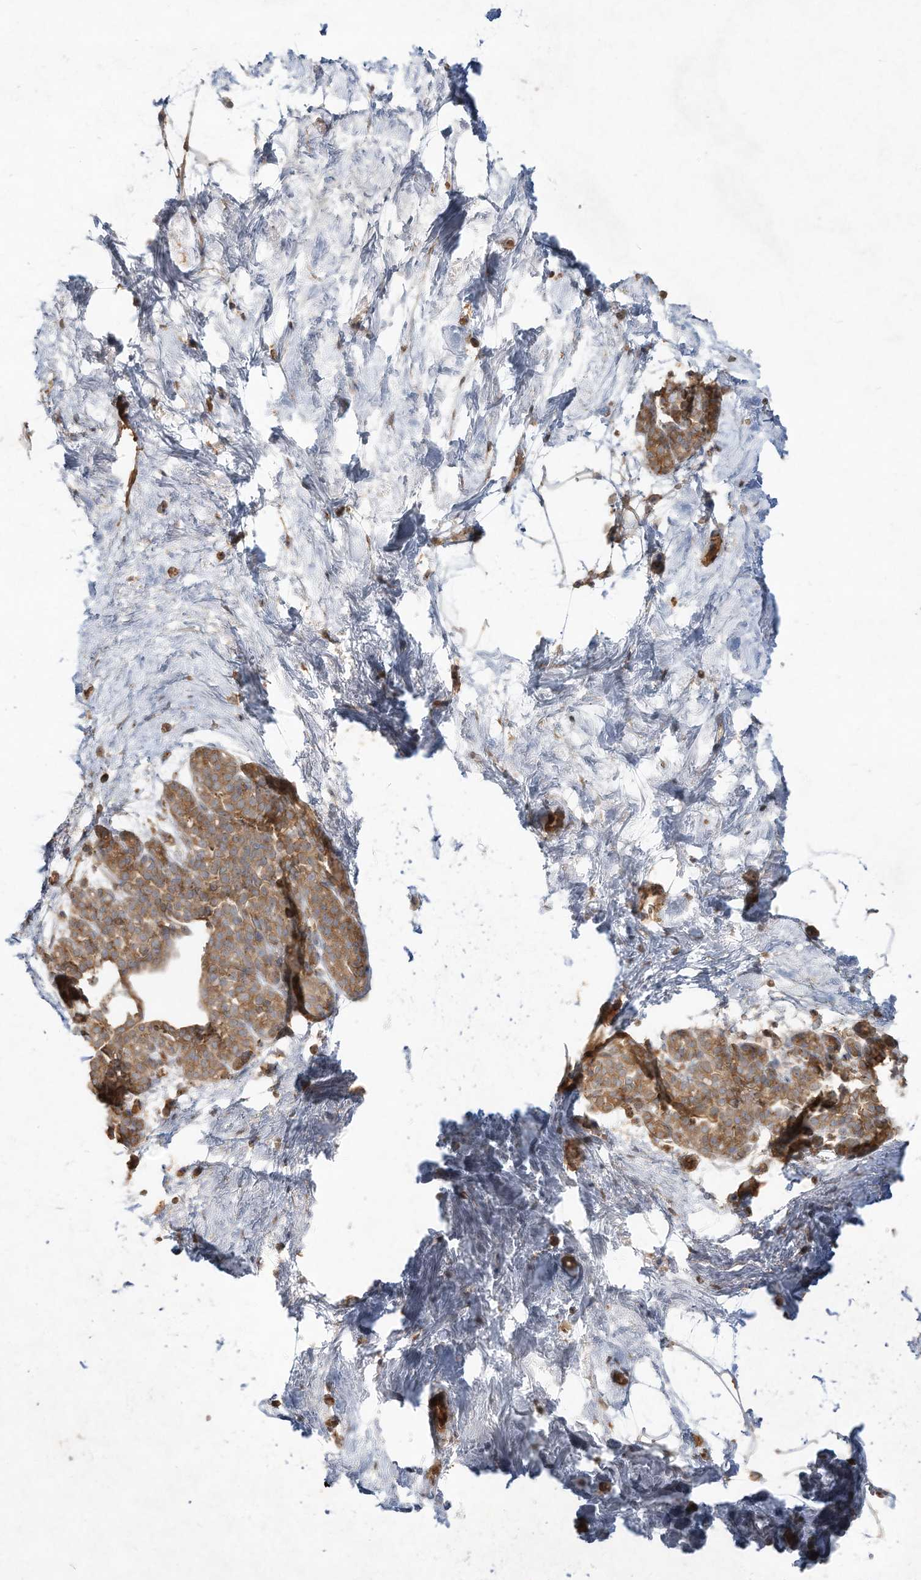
{"staining": {"intensity": "negative", "quantity": "none", "location": "none"}, "tissue": "breast", "cell_type": "Adipocytes", "image_type": "normal", "snomed": [{"axis": "morphology", "description": "Normal tissue, NOS"}, {"axis": "topography", "description": "Breast"}], "caption": "IHC micrograph of normal human breast stained for a protein (brown), which reveals no staining in adipocytes.", "gene": "DYNC1I2", "patient": {"sex": "female", "age": 62}}